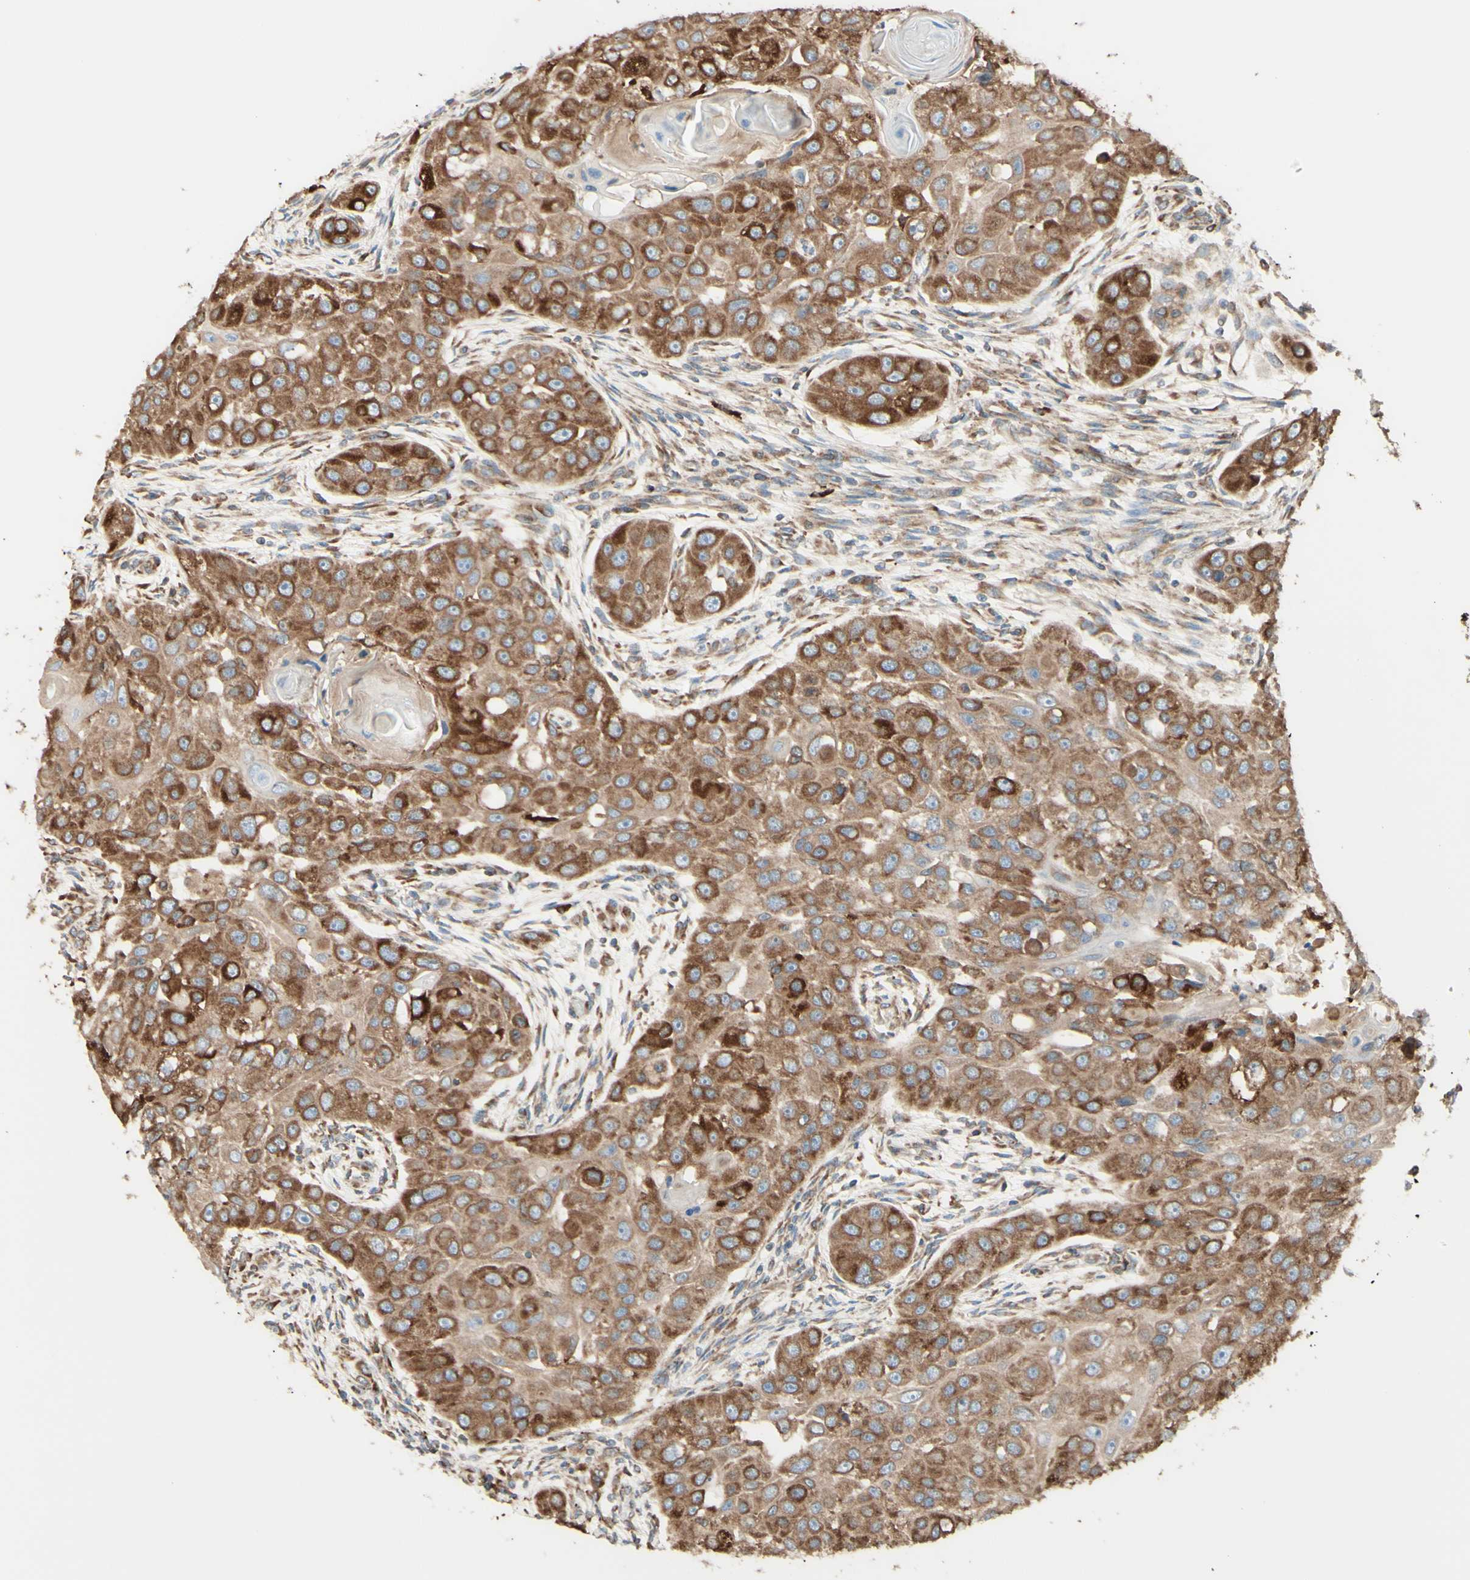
{"staining": {"intensity": "strong", "quantity": ">75%", "location": "cytoplasmic/membranous"}, "tissue": "head and neck cancer", "cell_type": "Tumor cells", "image_type": "cancer", "snomed": [{"axis": "morphology", "description": "Normal tissue, NOS"}, {"axis": "morphology", "description": "Squamous cell carcinoma, NOS"}, {"axis": "topography", "description": "Skeletal muscle"}, {"axis": "topography", "description": "Head-Neck"}], "caption": "Head and neck cancer stained for a protein demonstrates strong cytoplasmic/membranous positivity in tumor cells.", "gene": "DNAJB11", "patient": {"sex": "male", "age": 51}}